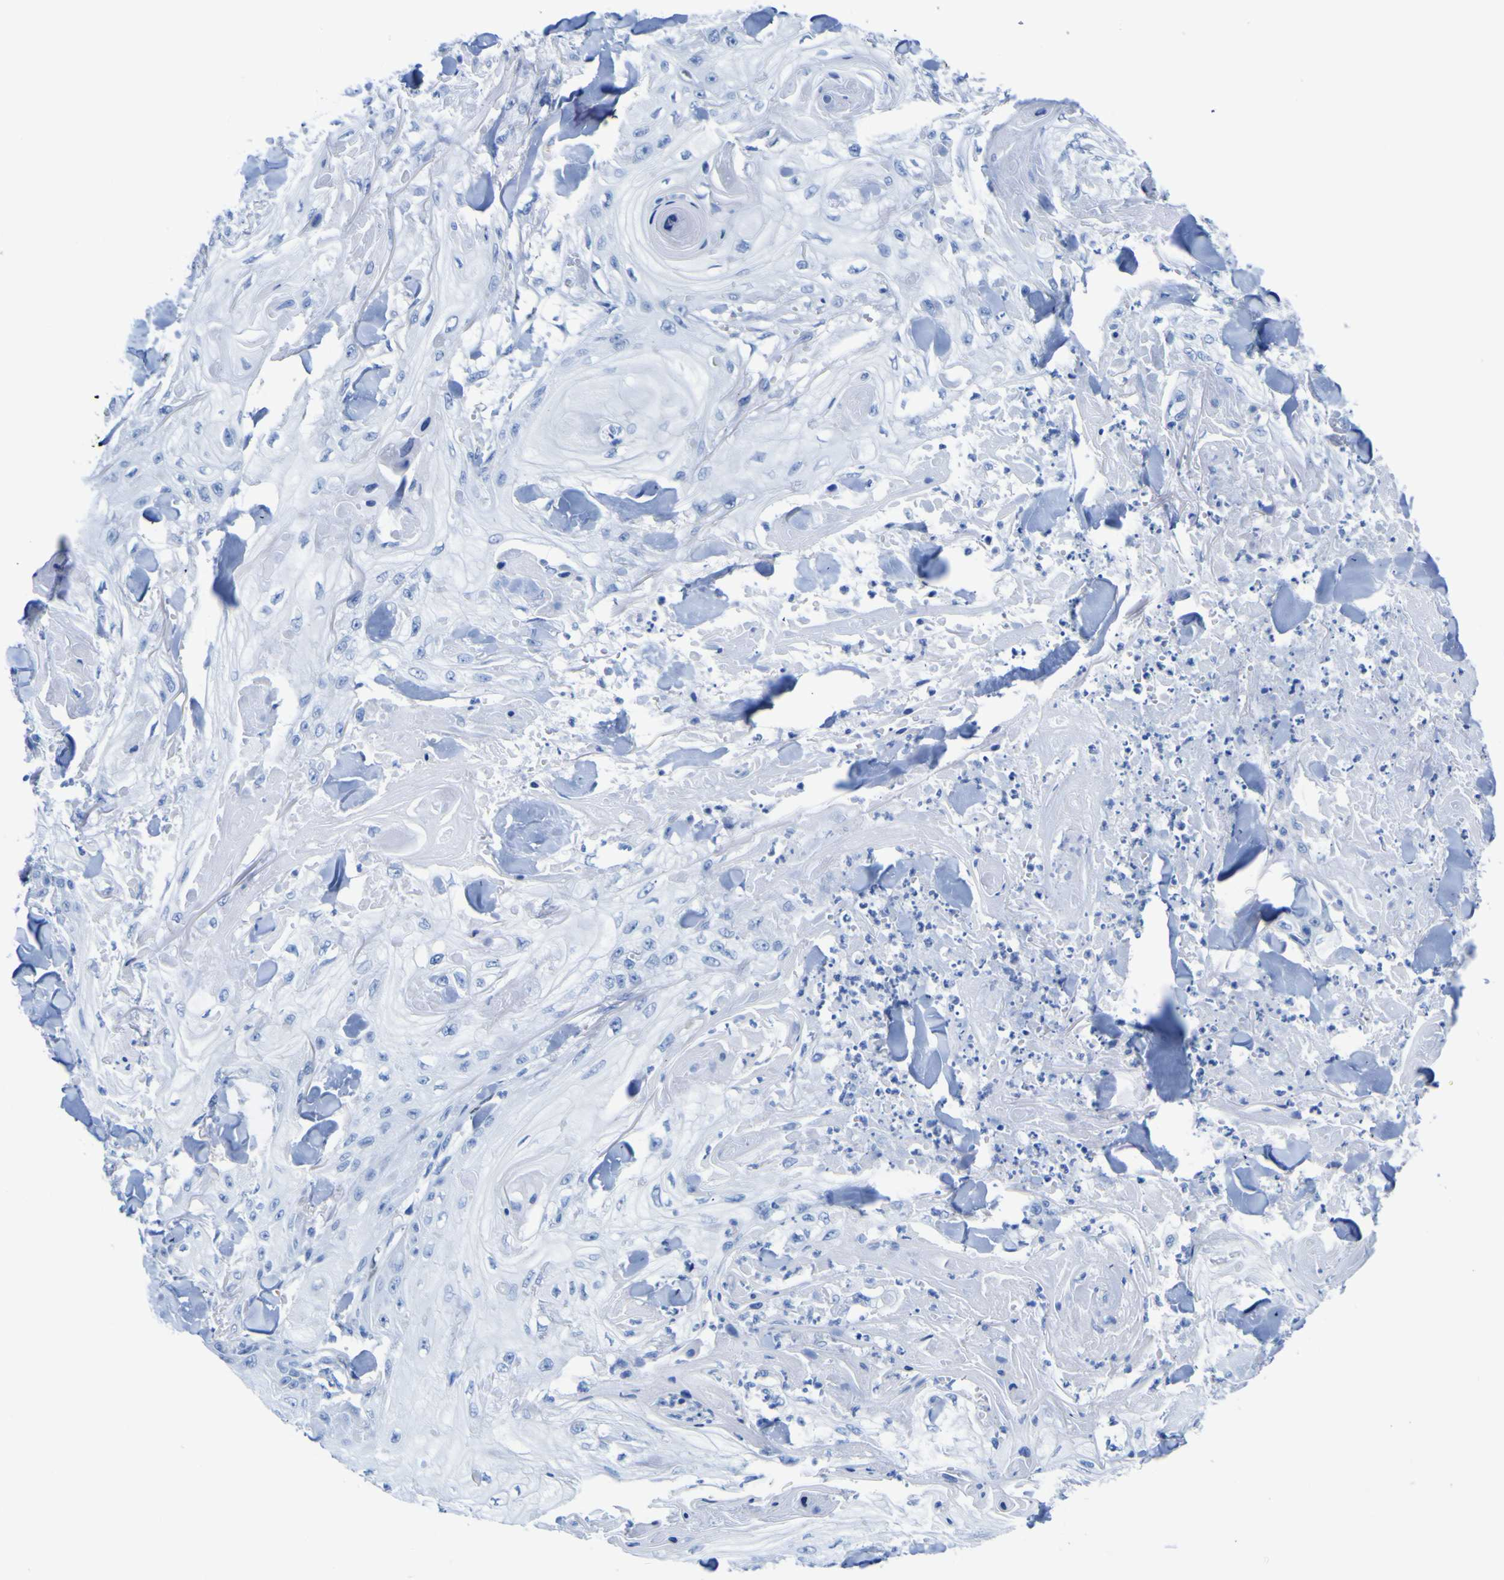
{"staining": {"intensity": "negative", "quantity": "none", "location": "none"}, "tissue": "skin cancer", "cell_type": "Tumor cells", "image_type": "cancer", "snomed": [{"axis": "morphology", "description": "Squamous cell carcinoma, NOS"}, {"axis": "topography", "description": "Skin"}], "caption": "High magnification brightfield microscopy of skin cancer stained with DAB (brown) and counterstained with hematoxylin (blue): tumor cells show no significant expression.", "gene": "DACH1", "patient": {"sex": "male", "age": 74}}